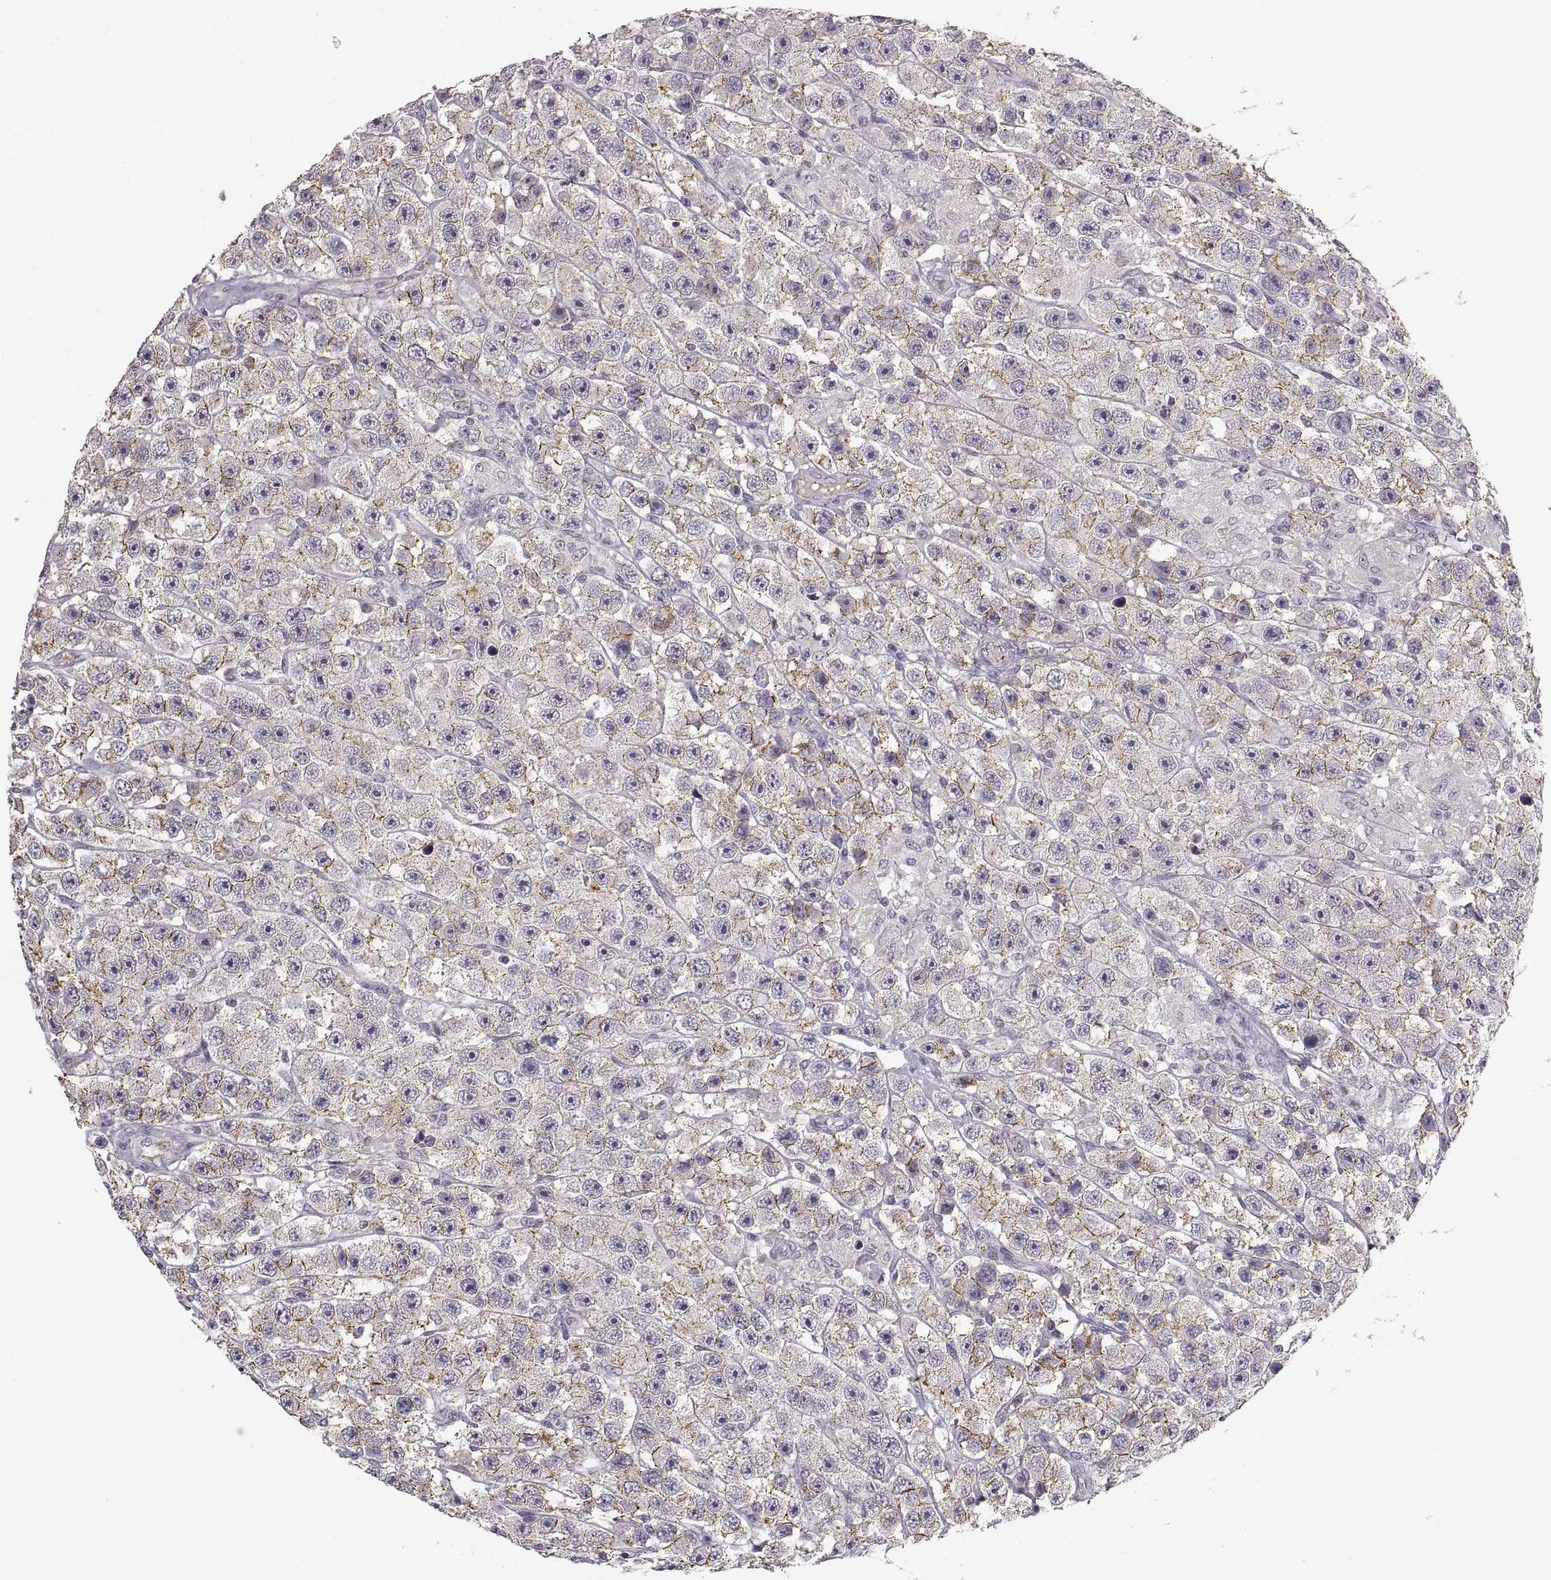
{"staining": {"intensity": "strong", "quantity": "25%-75%", "location": "cytoplasmic/membranous"}, "tissue": "testis cancer", "cell_type": "Tumor cells", "image_type": "cancer", "snomed": [{"axis": "morphology", "description": "Seminoma, NOS"}, {"axis": "topography", "description": "Testis"}], "caption": "There is high levels of strong cytoplasmic/membranous staining in tumor cells of testis seminoma, as demonstrated by immunohistochemical staining (brown color).", "gene": "CDH2", "patient": {"sex": "male", "age": 45}}